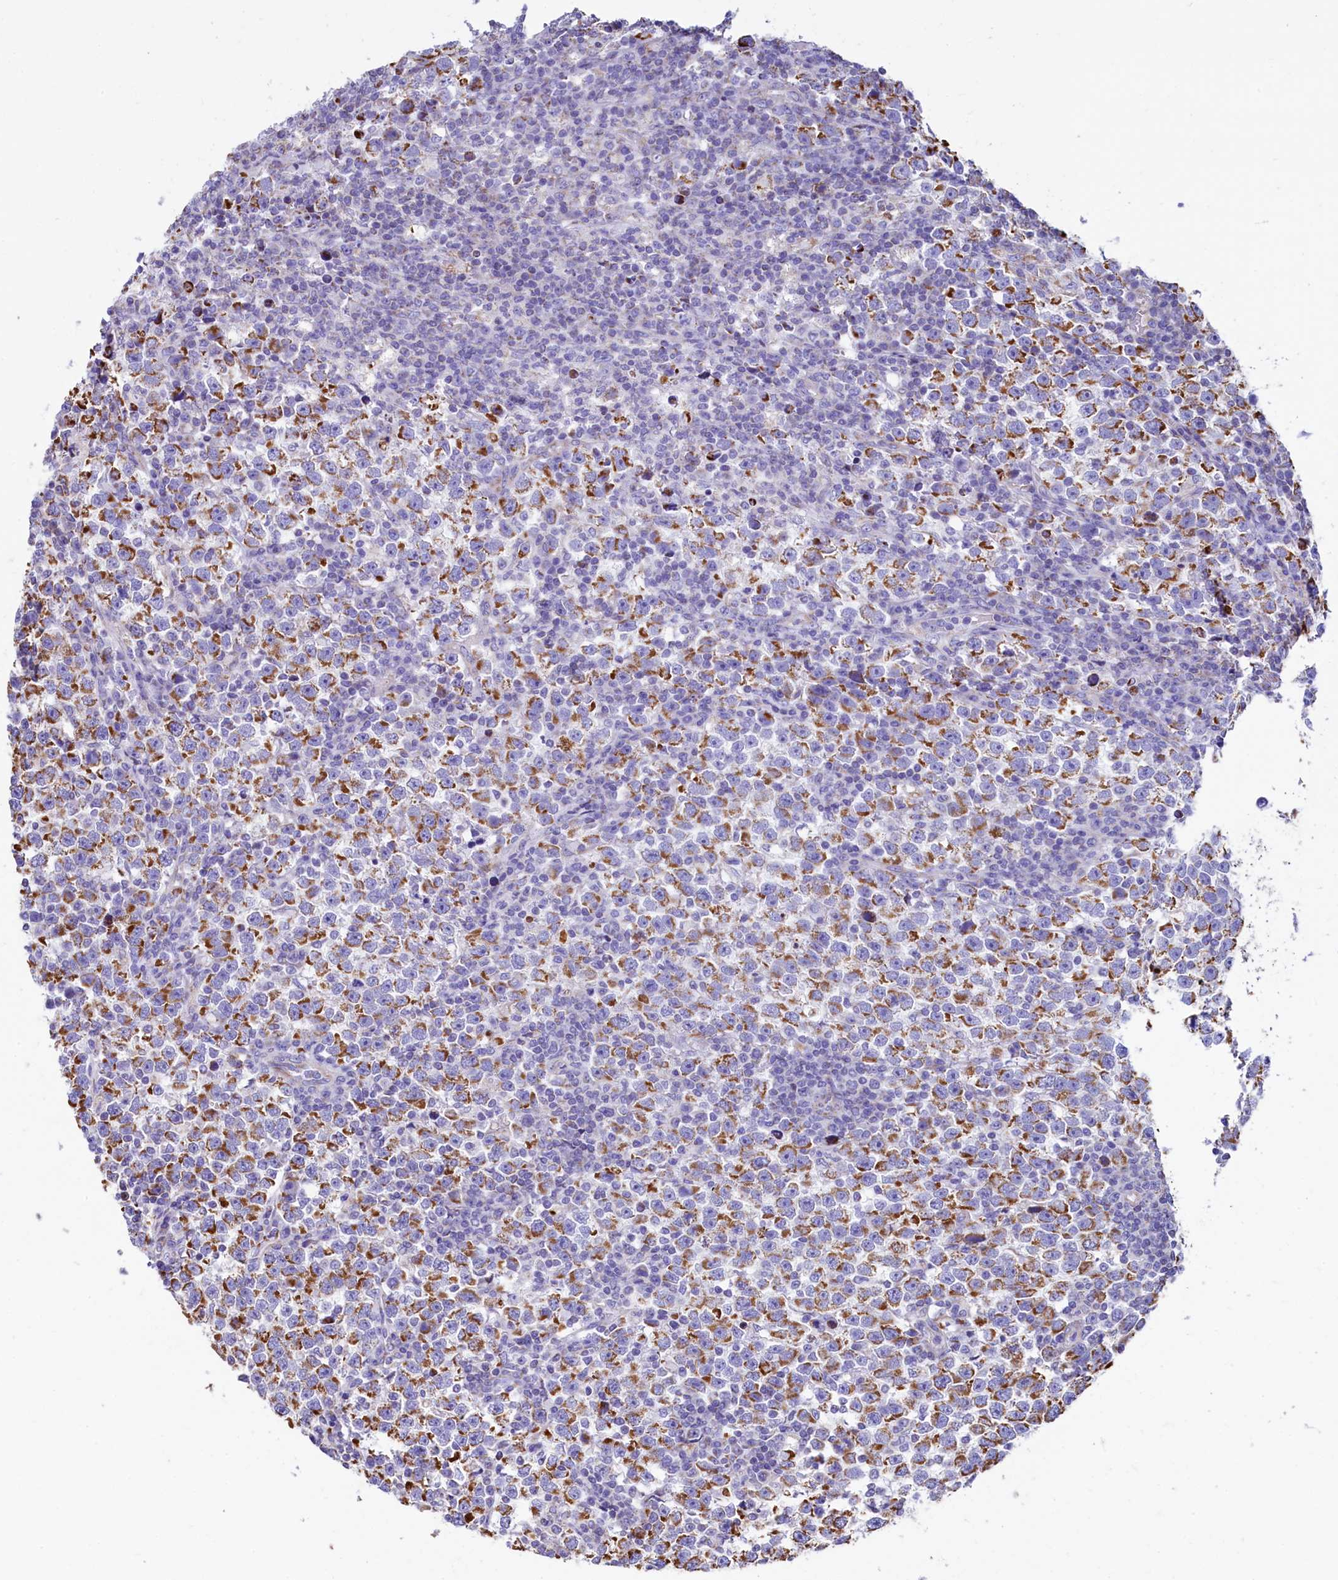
{"staining": {"intensity": "moderate", "quantity": ">75%", "location": "cytoplasmic/membranous"}, "tissue": "testis cancer", "cell_type": "Tumor cells", "image_type": "cancer", "snomed": [{"axis": "morphology", "description": "Normal tissue, NOS"}, {"axis": "morphology", "description": "Seminoma, NOS"}, {"axis": "topography", "description": "Testis"}], "caption": "The image displays staining of testis cancer, revealing moderate cytoplasmic/membranous protein expression (brown color) within tumor cells.", "gene": "VWCE", "patient": {"sex": "male", "age": 43}}